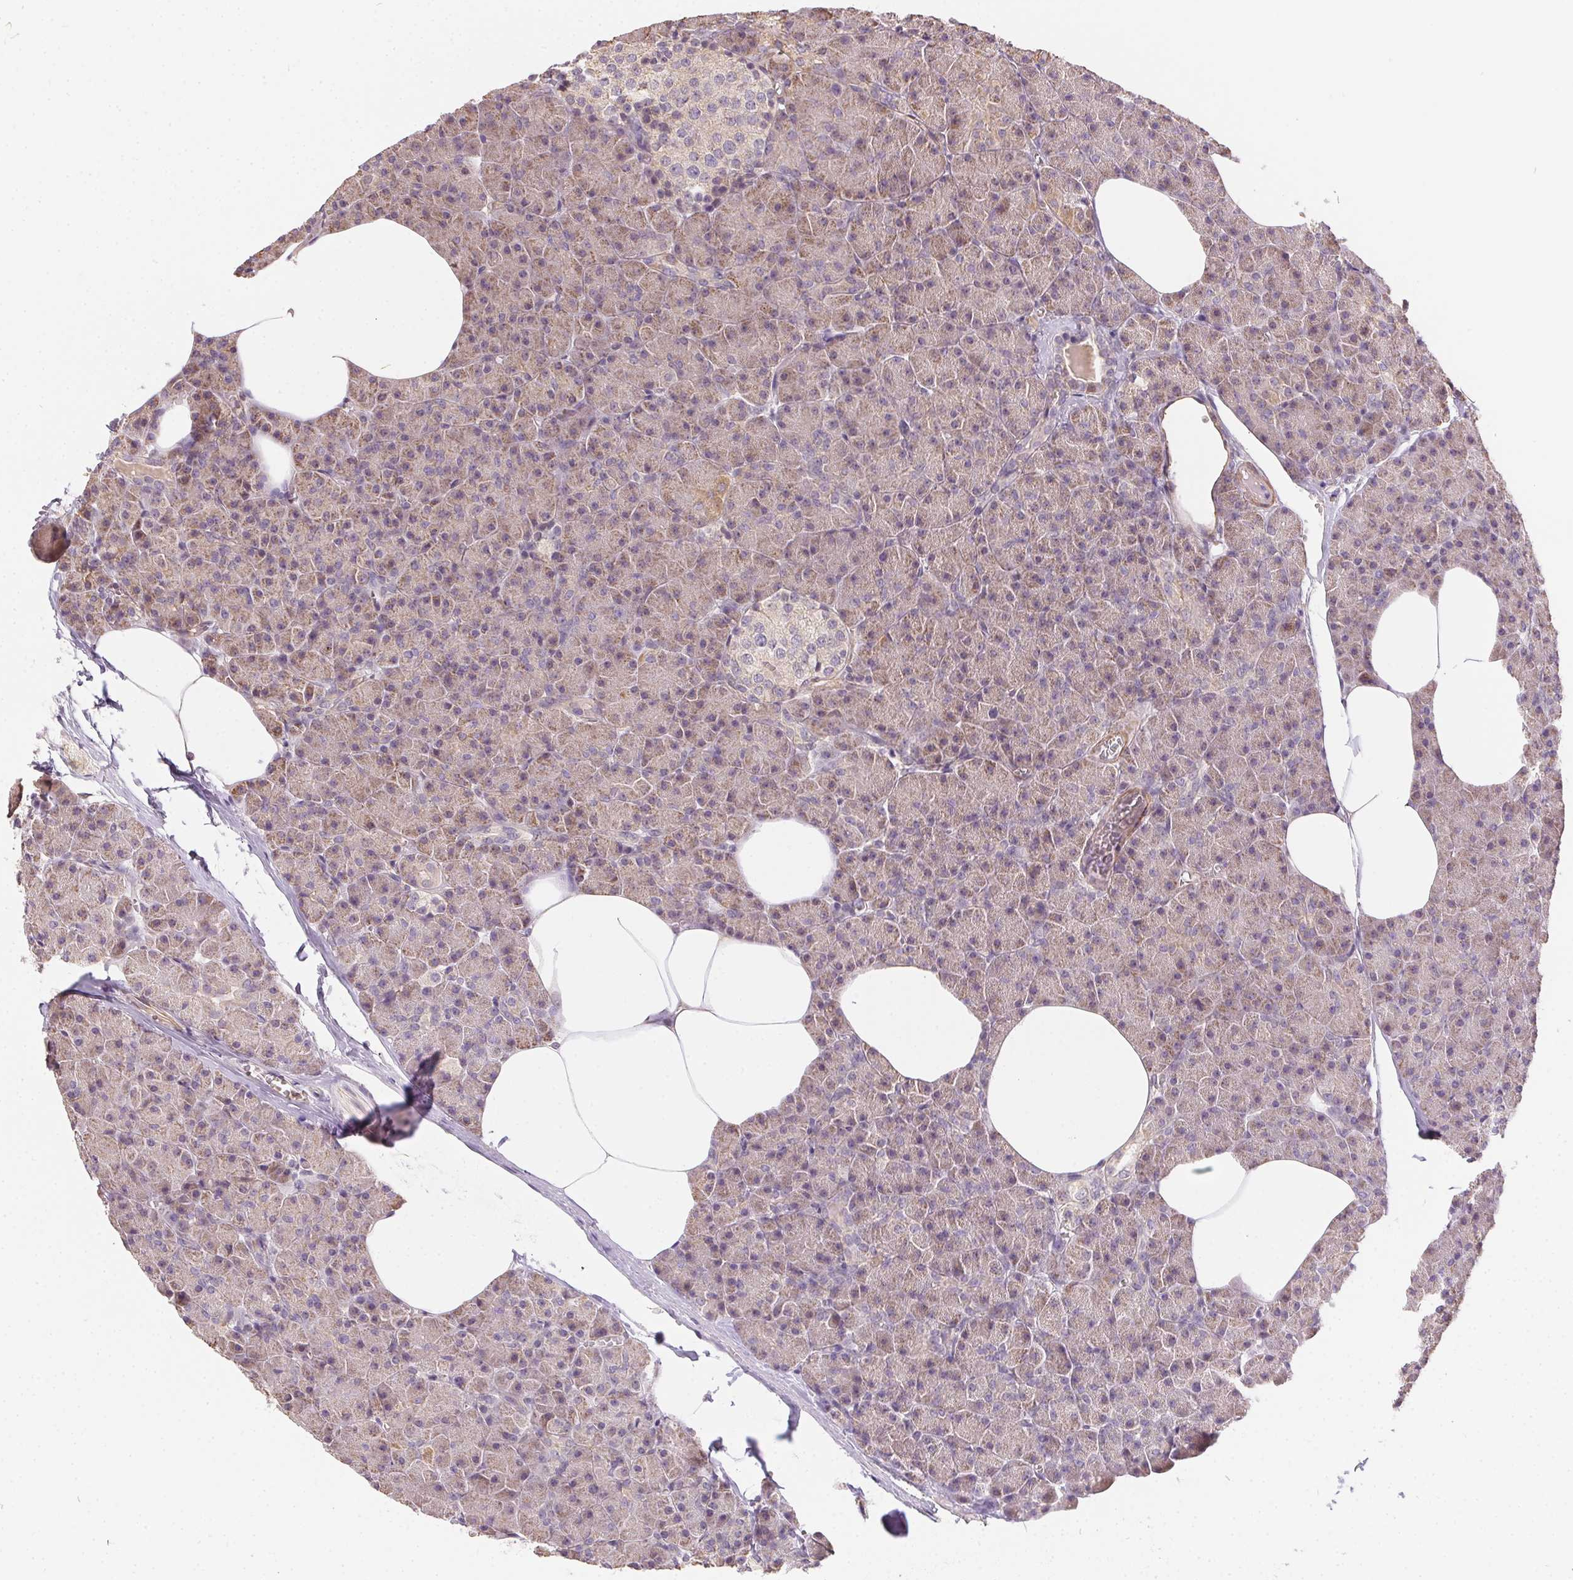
{"staining": {"intensity": "moderate", "quantity": "<25%", "location": "cytoplasmic/membranous"}, "tissue": "pancreas", "cell_type": "Exocrine glandular cells", "image_type": "normal", "snomed": [{"axis": "morphology", "description": "Normal tissue, NOS"}, {"axis": "topography", "description": "Pancreas"}], "caption": "A low amount of moderate cytoplasmic/membranous expression is identified in approximately <25% of exocrine glandular cells in normal pancreas. (IHC, brightfield microscopy, high magnification).", "gene": "REV3L", "patient": {"sex": "female", "age": 45}}